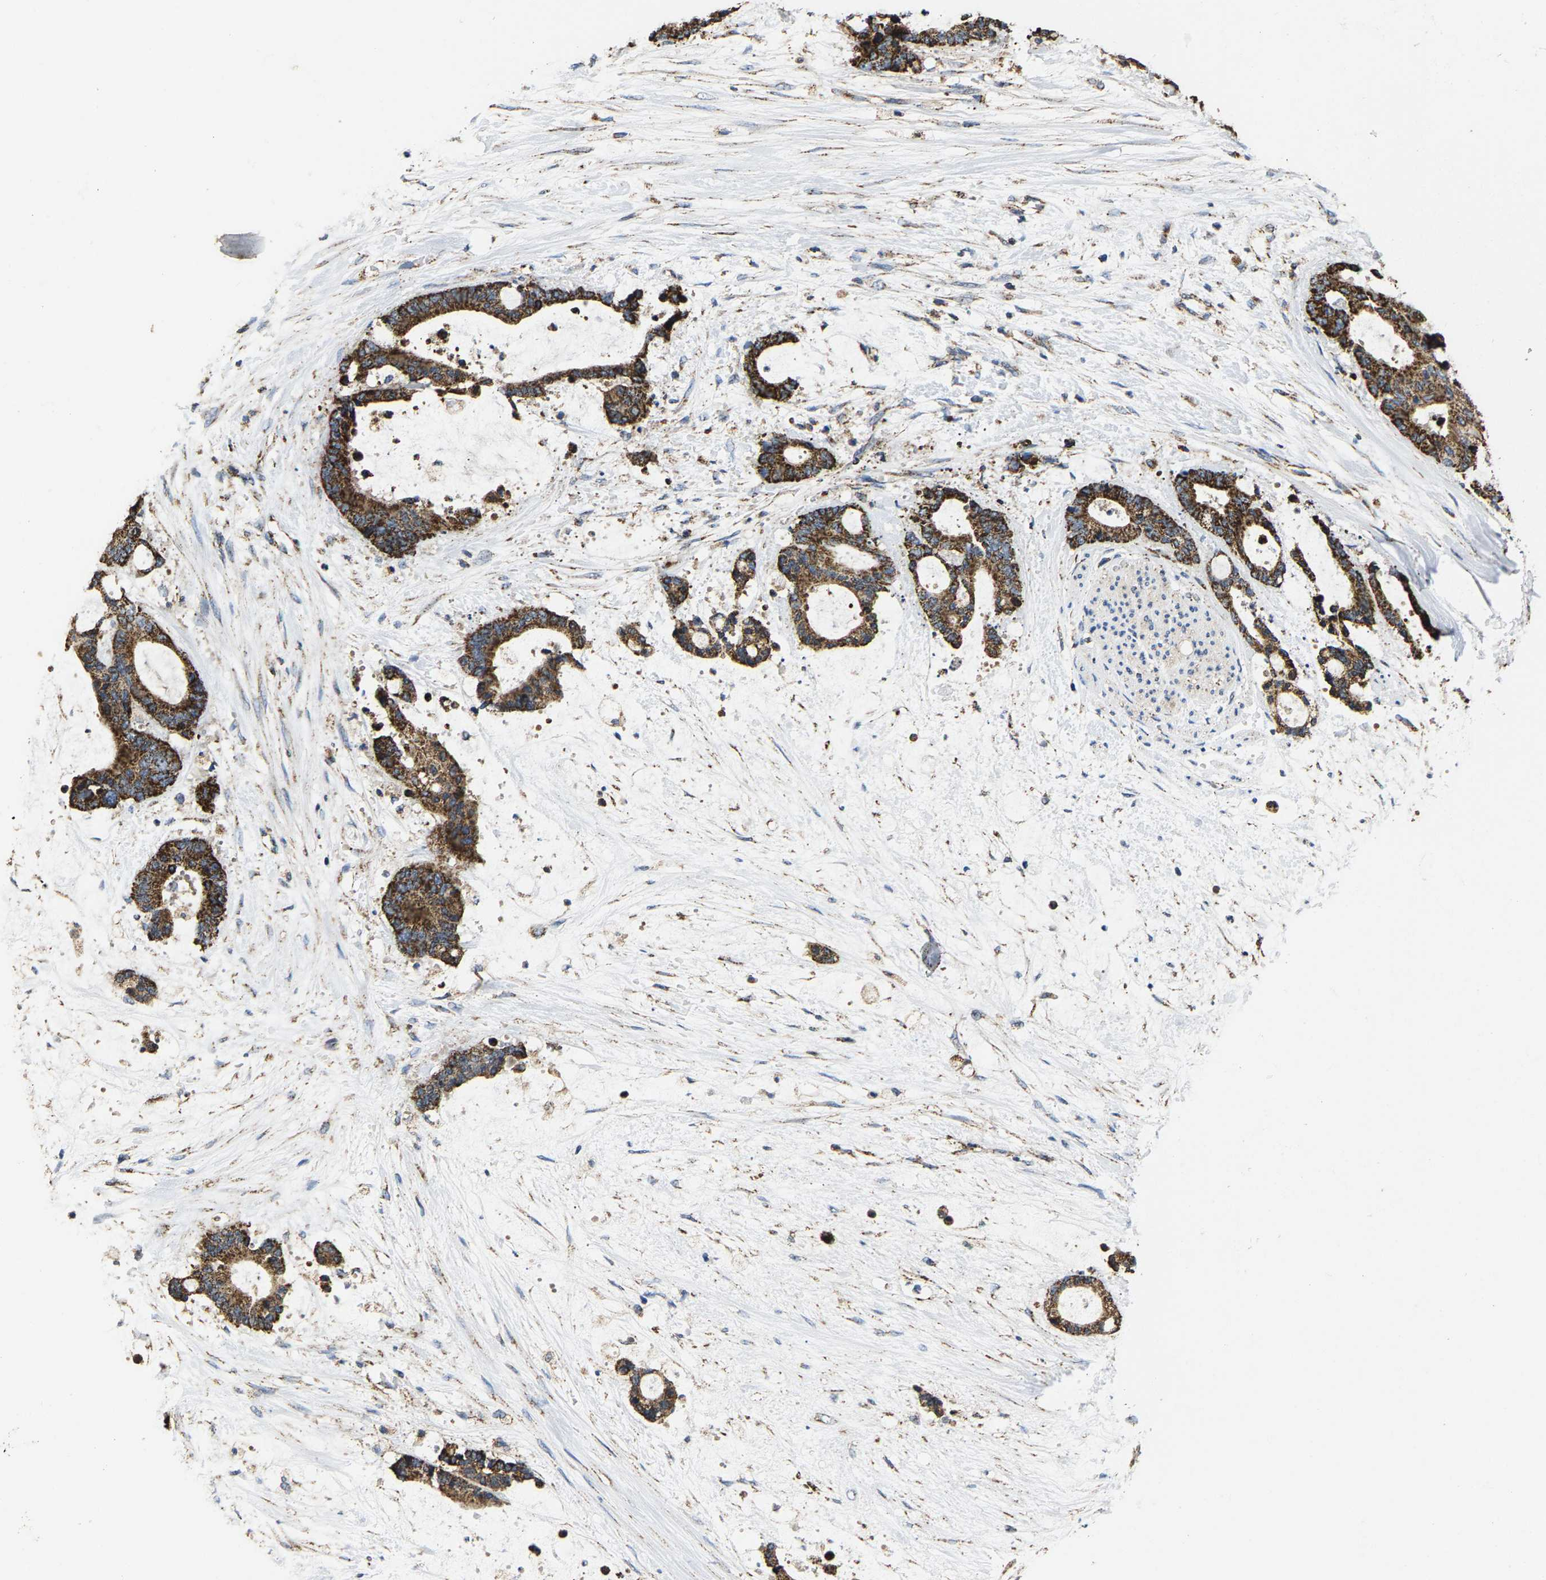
{"staining": {"intensity": "strong", "quantity": ">75%", "location": "cytoplasmic/membranous"}, "tissue": "liver cancer", "cell_type": "Tumor cells", "image_type": "cancer", "snomed": [{"axis": "morphology", "description": "Normal tissue, NOS"}, {"axis": "morphology", "description": "Cholangiocarcinoma"}, {"axis": "topography", "description": "Liver"}, {"axis": "topography", "description": "Peripheral nerve tissue"}], "caption": "Liver cancer stained with immunohistochemistry shows strong cytoplasmic/membranous staining in approximately >75% of tumor cells.", "gene": "SHMT2", "patient": {"sex": "female", "age": 73}}